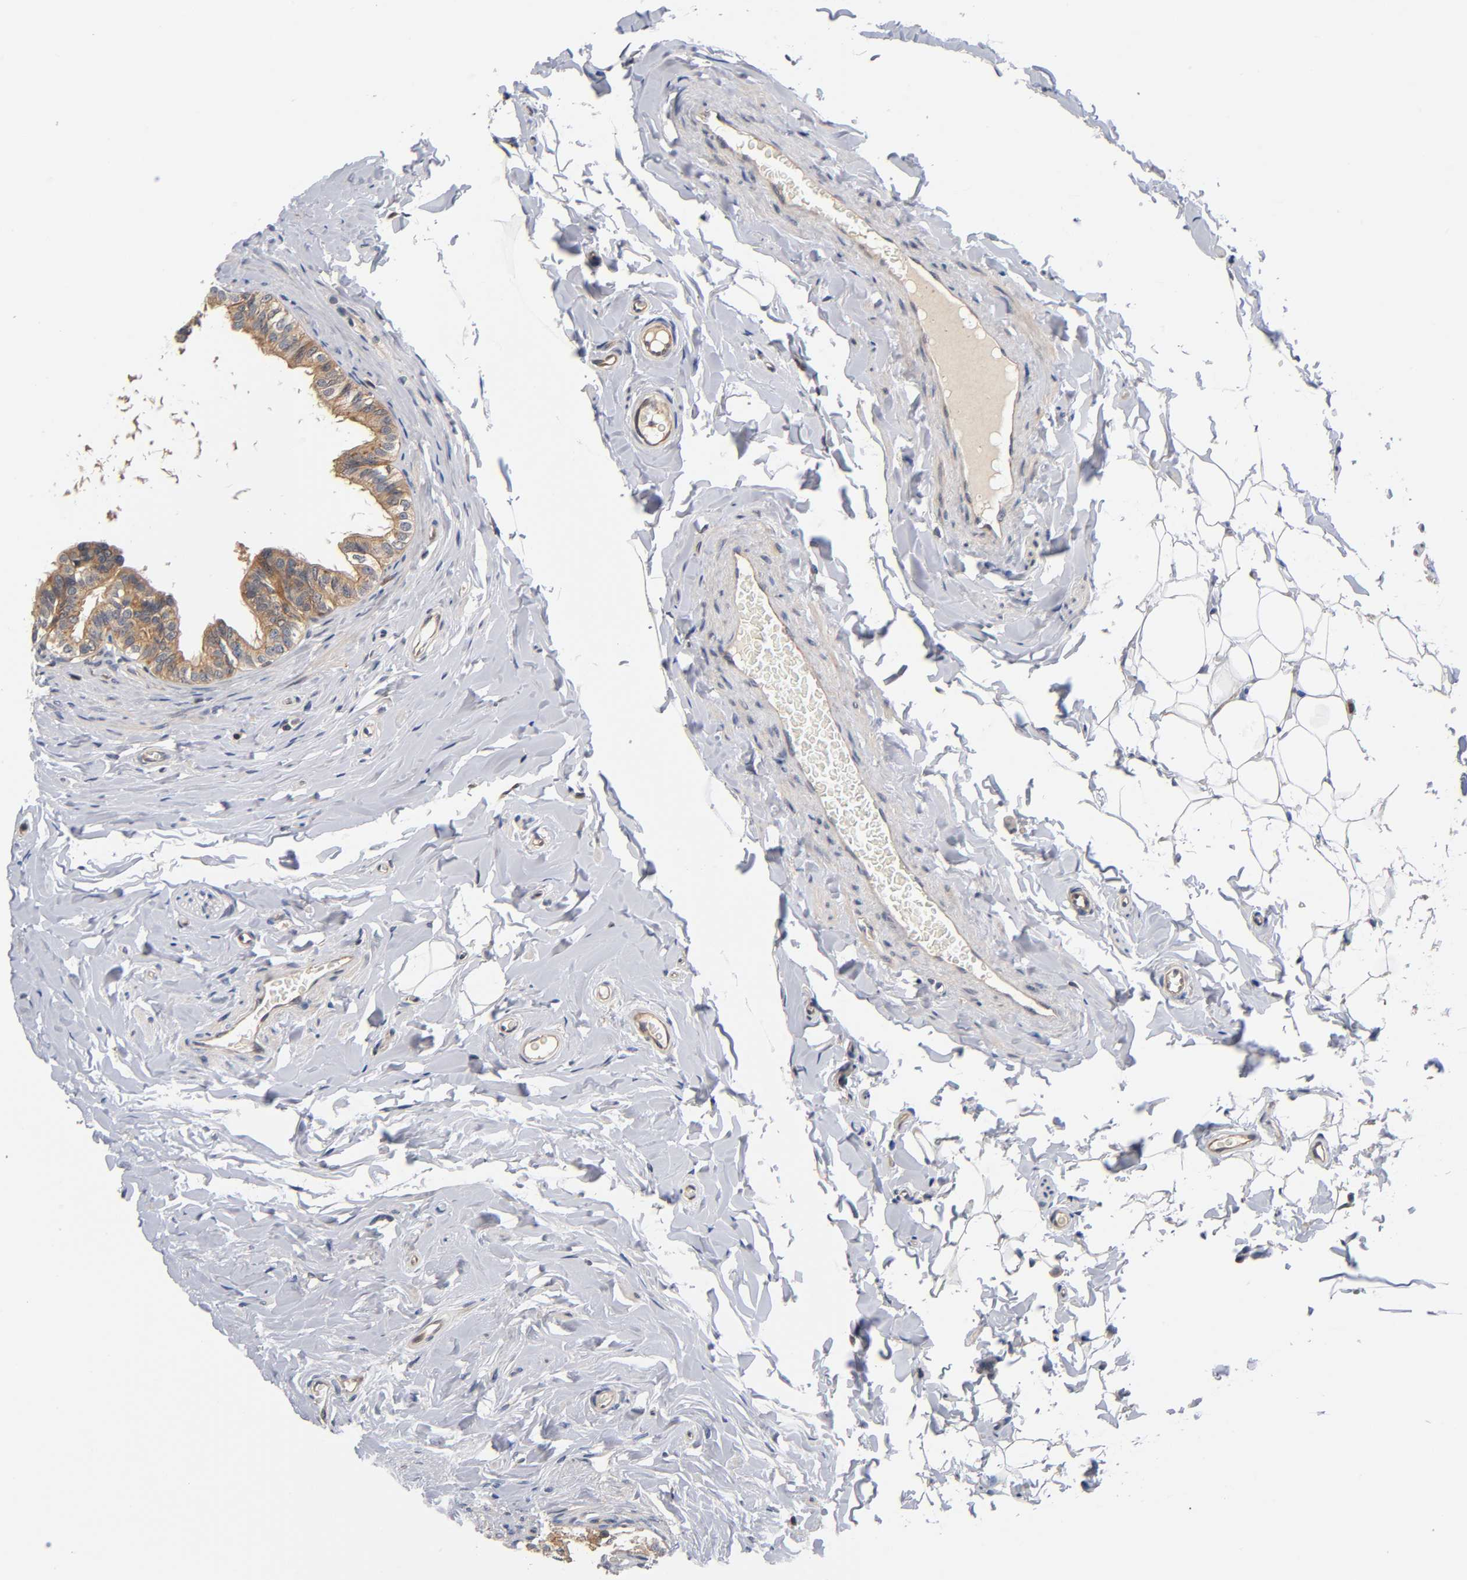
{"staining": {"intensity": "moderate", "quantity": ">75%", "location": "cytoplasmic/membranous"}, "tissue": "epididymis", "cell_type": "Glandular cells", "image_type": "normal", "snomed": [{"axis": "morphology", "description": "Normal tissue, NOS"}, {"axis": "topography", "description": "Epididymis"}], "caption": "Unremarkable epididymis reveals moderate cytoplasmic/membranous expression in approximately >75% of glandular cells (DAB IHC with brightfield microscopy, high magnification)..", "gene": "PRKAB1", "patient": {"sex": "male", "age": 26}}